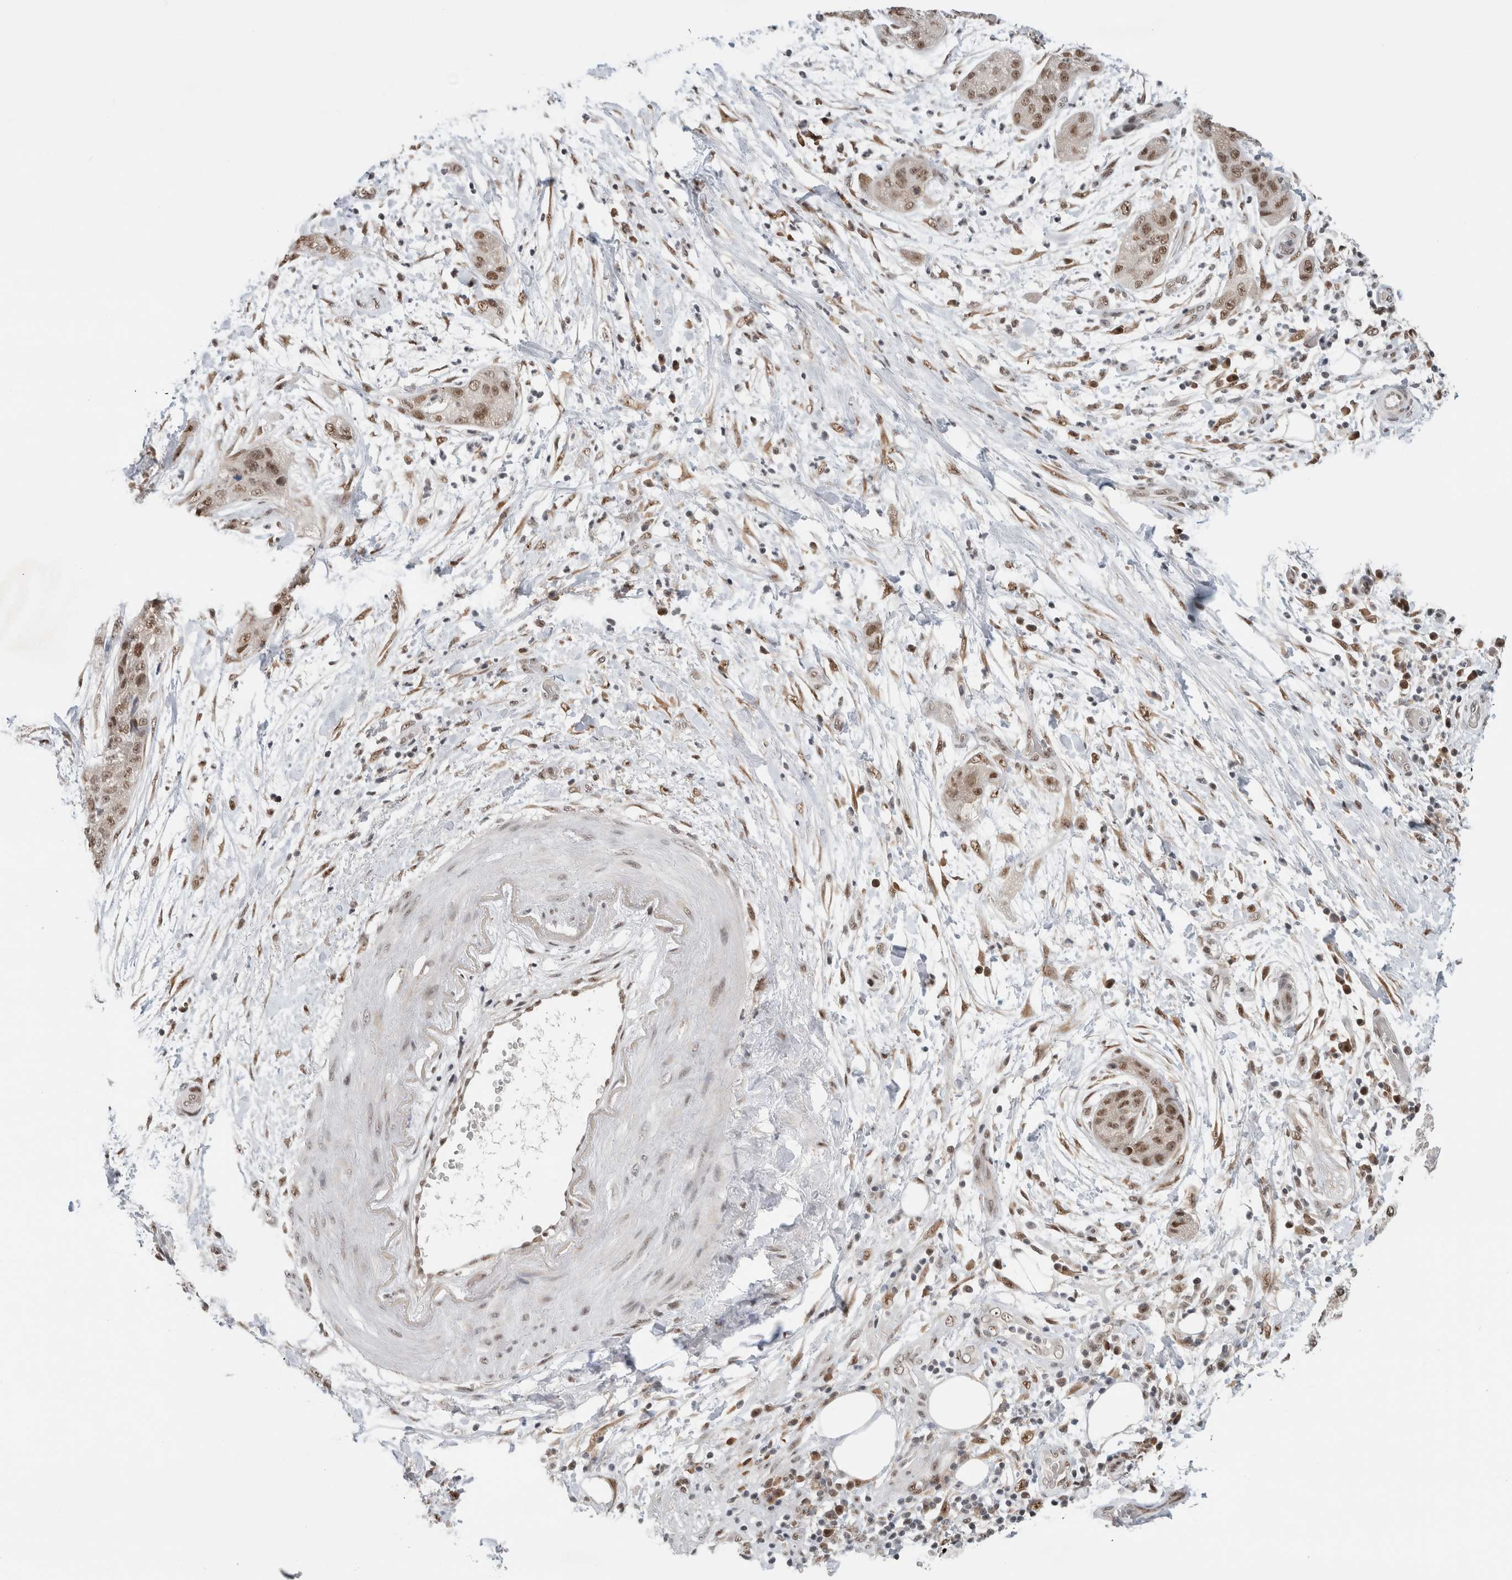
{"staining": {"intensity": "moderate", "quantity": ">75%", "location": "nuclear"}, "tissue": "pancreatic cancer", "cell_type": "Tumor cells", "image_type": "cancer", "snomed": [{"axis": "morphology", "description": "Adenocarcinoma, NOS"}, {"axis": "topography", "description": "Pancreas"}], "caption": "Immunohistochemical staining of human pancreatic cancer displays medium levels of moderate nuclear protein staining in approximately >75% of tumor cells.", "gene": "NCAPG2", "patient": {"sex": "female", "age": 78}}